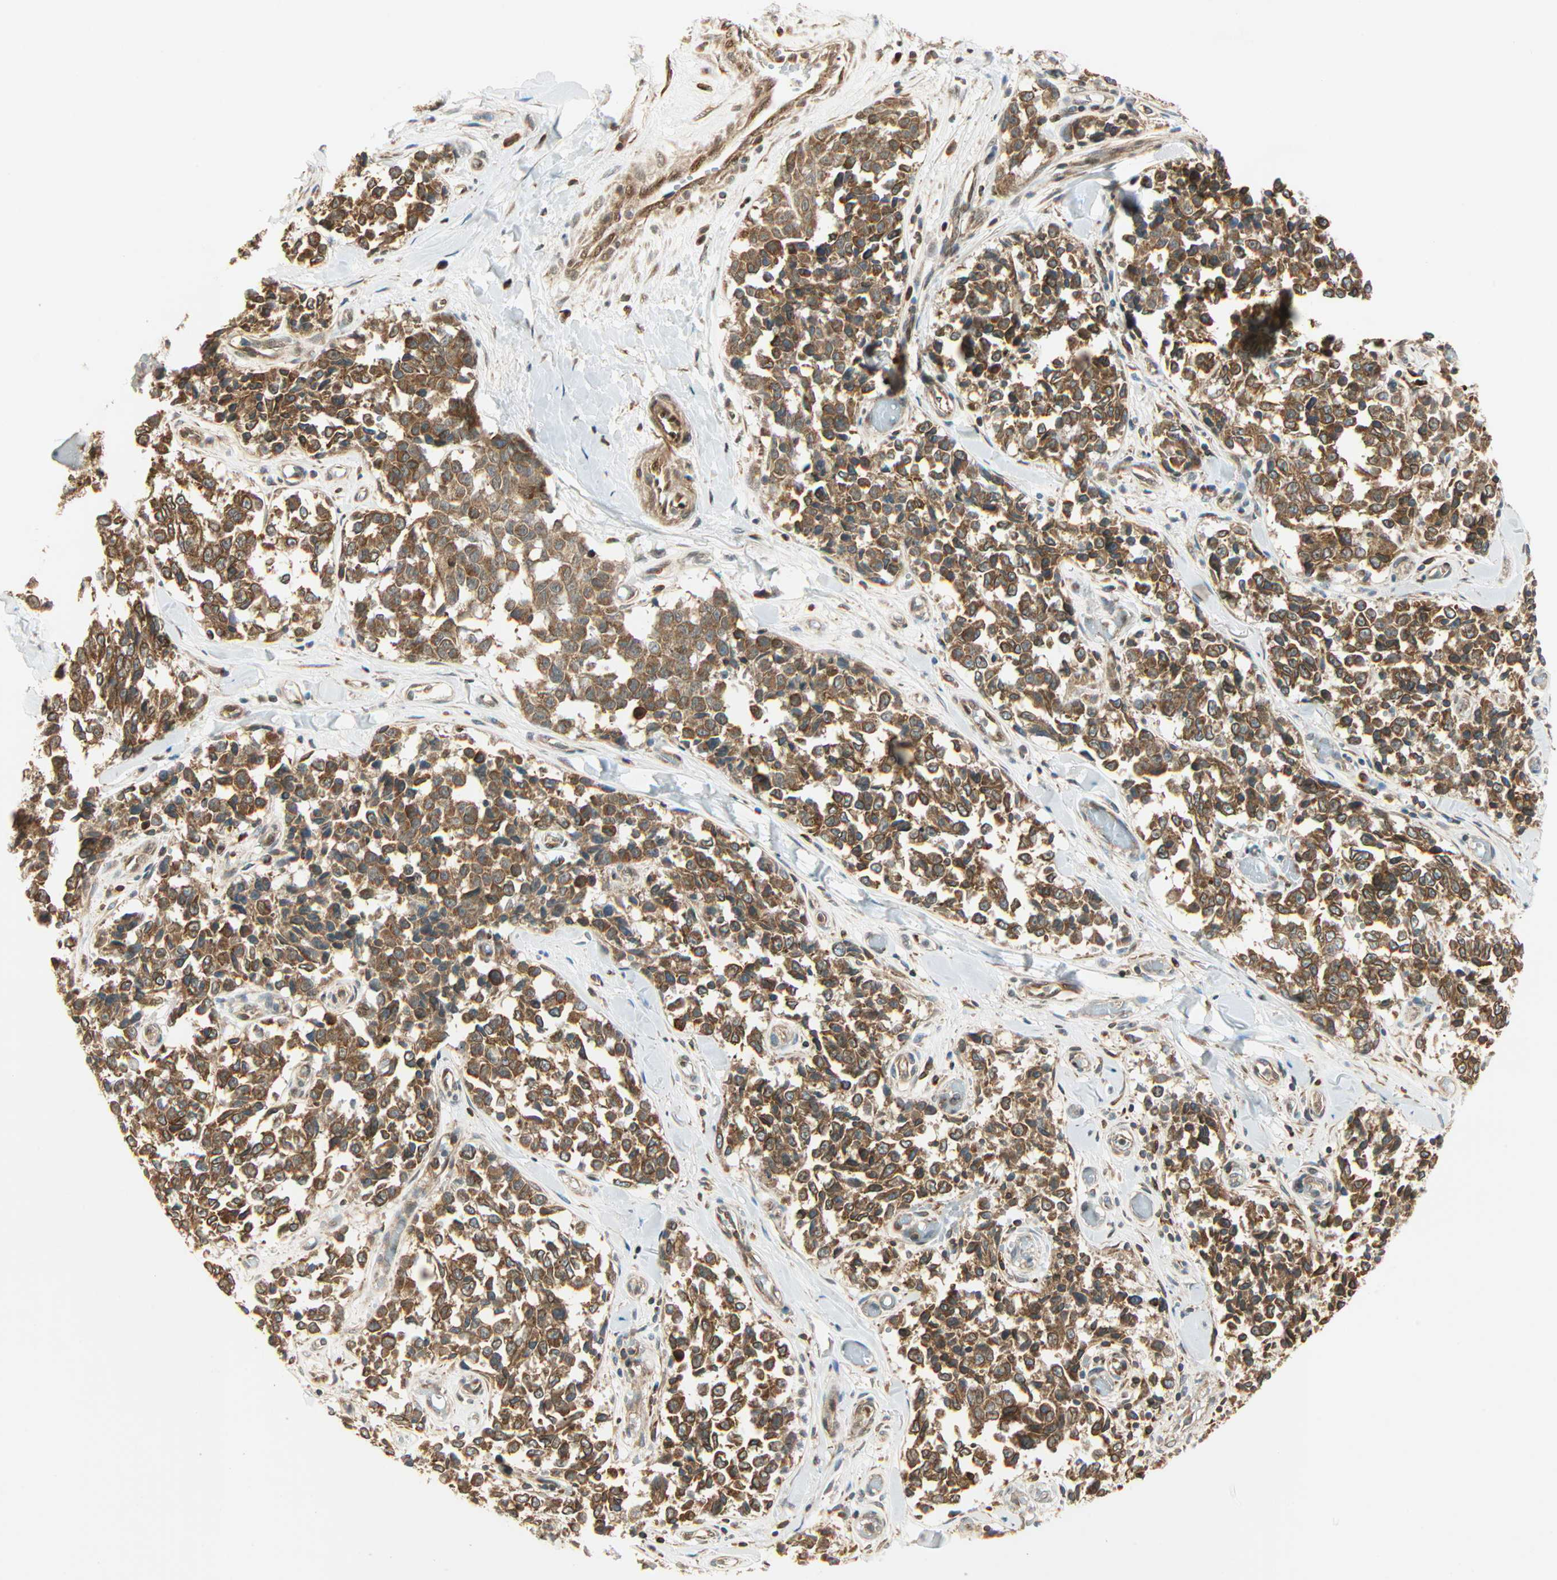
{"staining": {"intensity": "strong", "quantity": ">75%", "location": "cytoplasmic/membranous"}, "tissue": "melanoma", "cell_type": "Tumor cells", "image_type": "cancer", "snomed": [{"axis": "morphology", "description": "Malignant melanoma, NOS"}, {"axis": "topography", "description": "Skin"}], "caption": "Malignant melanoma stained with IHC demonstrates strong cytoplasmic/membranous staining in about >75% of tumor cells.", "gene": "PNPLA6", "patient": {"sex": "female", "age": 64}}